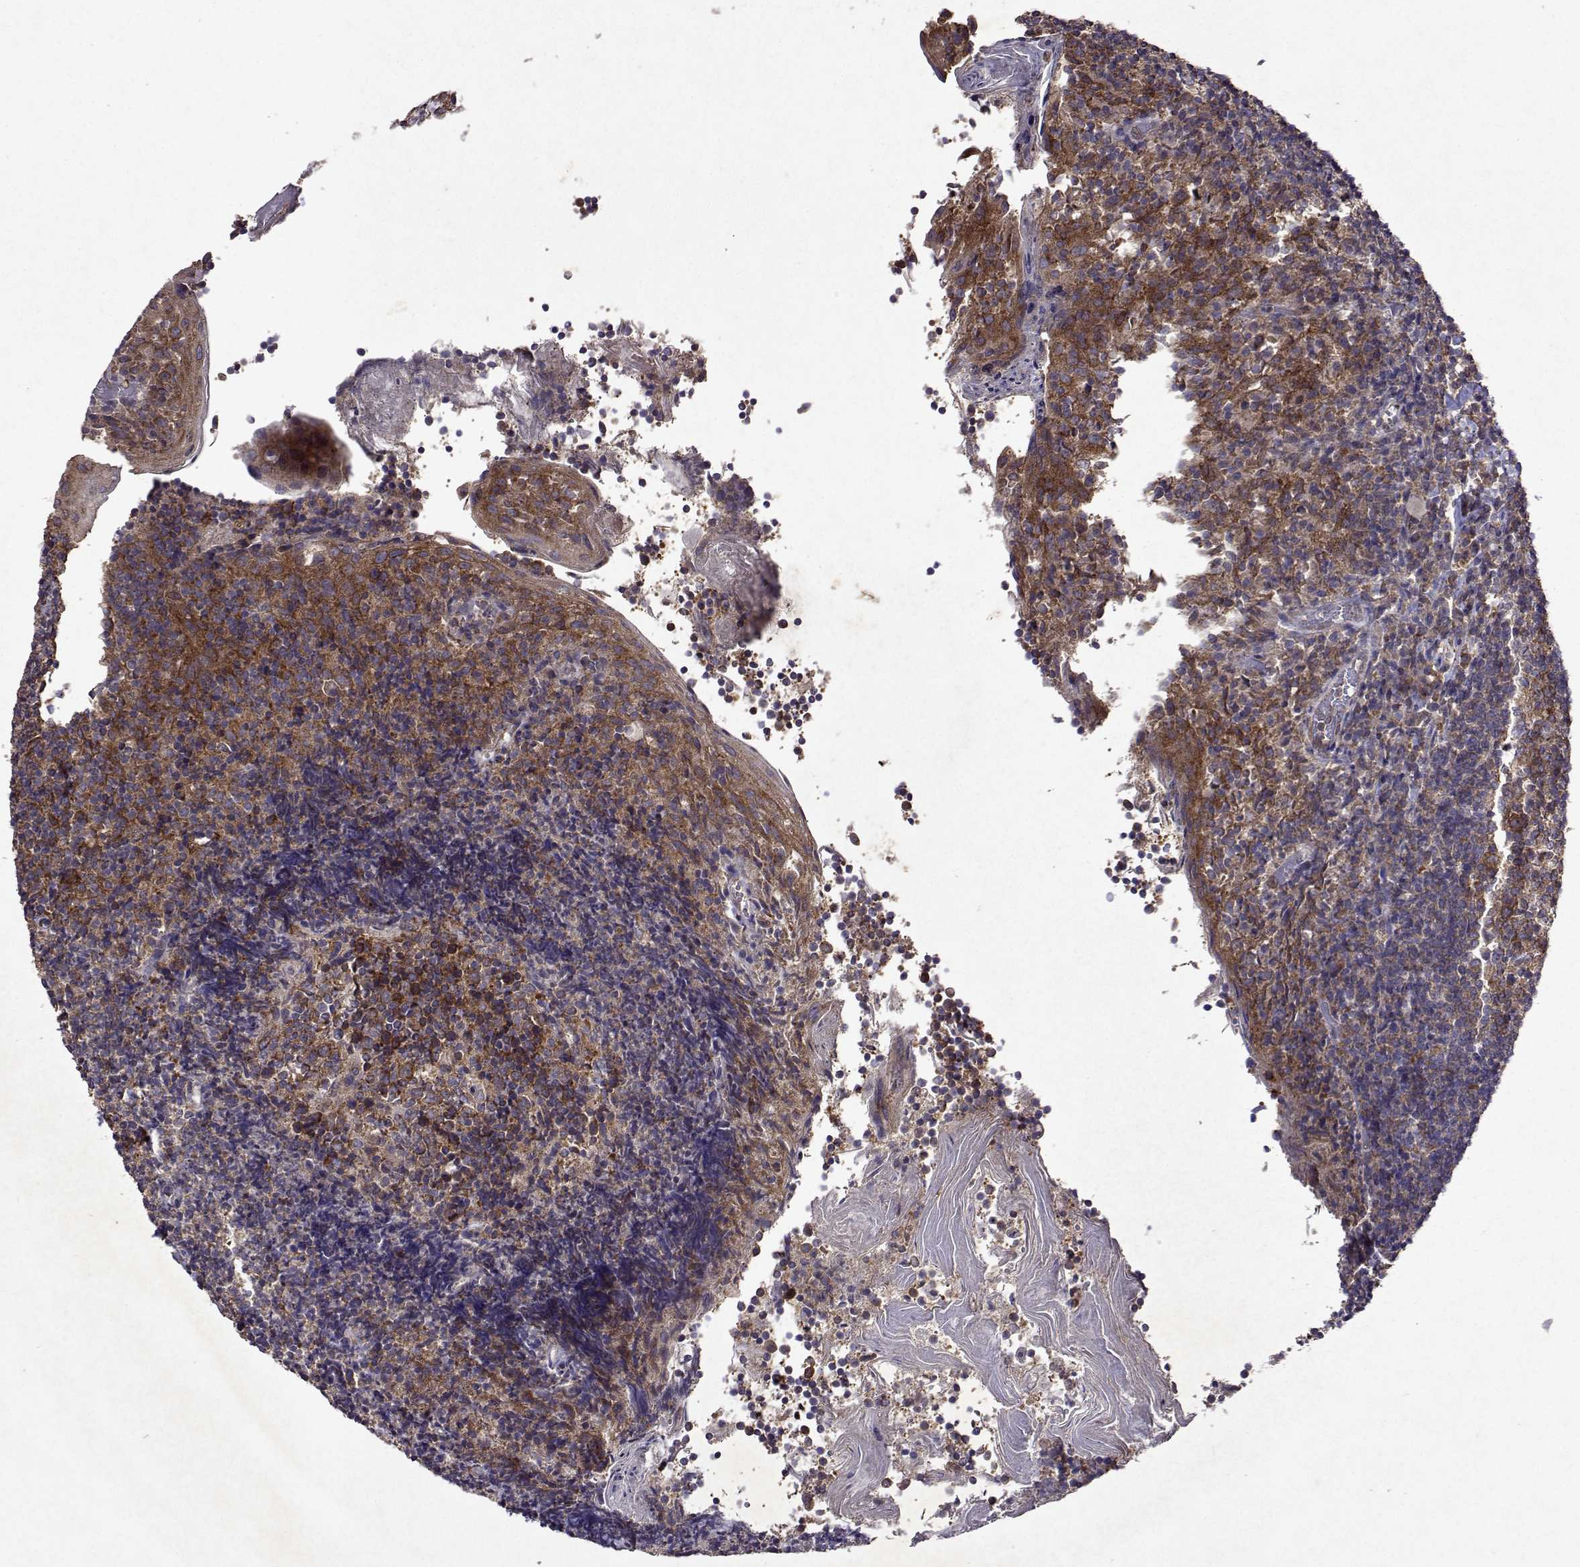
{"staining": {"intensity": "strong", "quantity": ">75%", "location": "cytoplasmic/membranous"}, "tissue": "tonsil", "cell_type": "Germinal center cells", "image_type": "normal", "snomed": [{"axis": "morphology", "description": "Normal tissue, NOS"}, {"axis": "topography", "description": "Tonsil"}], "caption": "This is a micrograph of immunohistochemistry (IHC) staining of benign tonsil, which shows strong staining in the cytoplasmic/membranous of germinal center cells.", "gene": "TARBP2", "patient": {"sex": "female", "age": 10}}